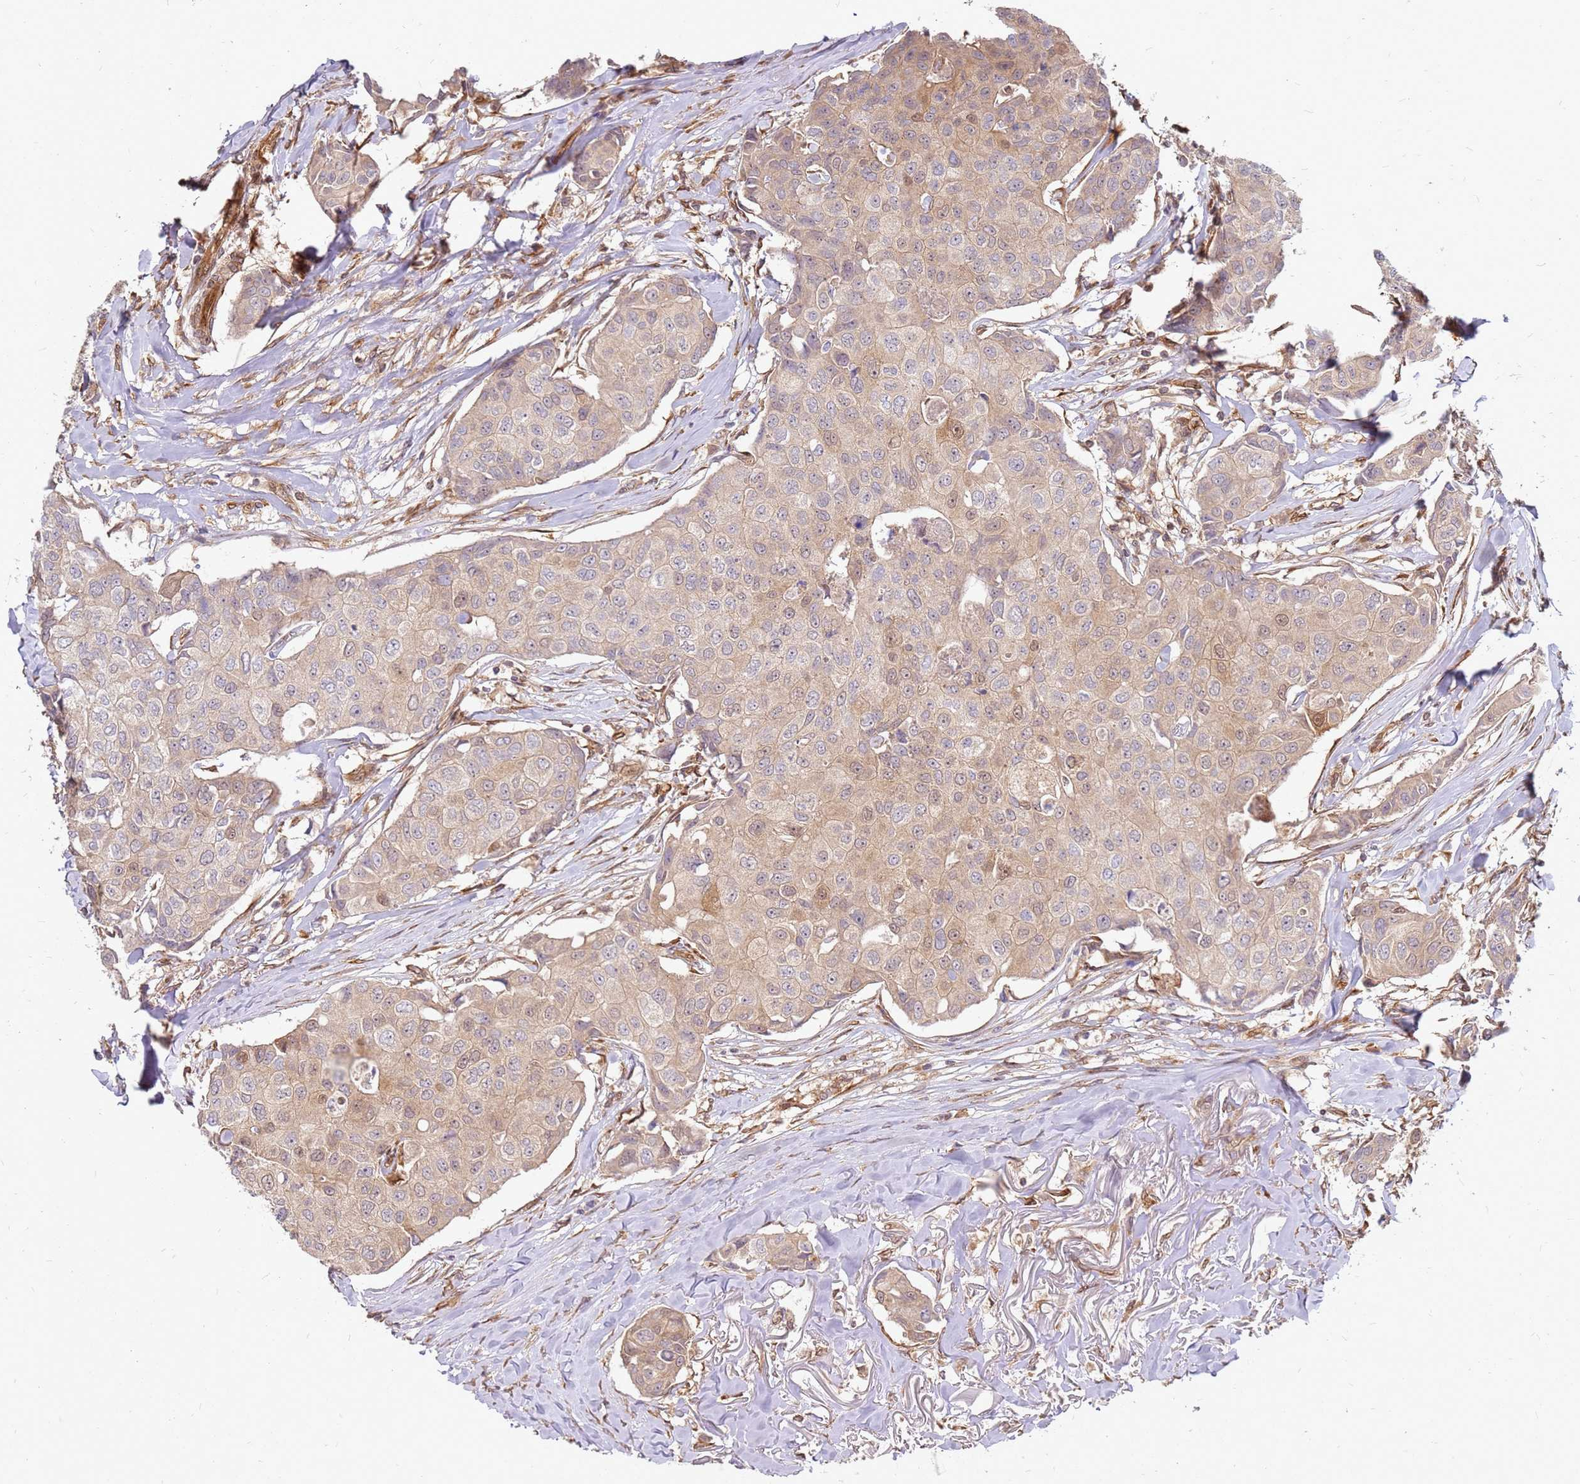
{"staining": {"intensity": "weak", "quantity": ">75%", "location": "cytoplasmic/membranous,nuclear"}, "tissue": "breast cancer", "cell_type": "Tumor cells", "image_type": "cancer", "snomed": [{"axis": "morphology", "description": "Duct carcinoma"}, {"axis": "topography", "description": "Breast"}], "caption": "Breast cancer (intraductal carcinoma) tissue reveals weak cytoplasmic/membranous and nuclear staining in about >75% of tumor cells Immunohistochemistry (ihc) stains the protein of interest in brown and the nuclei are stained blue.", "gene": "NUDT14", "patient": {"sex": "female", "age": 80}}